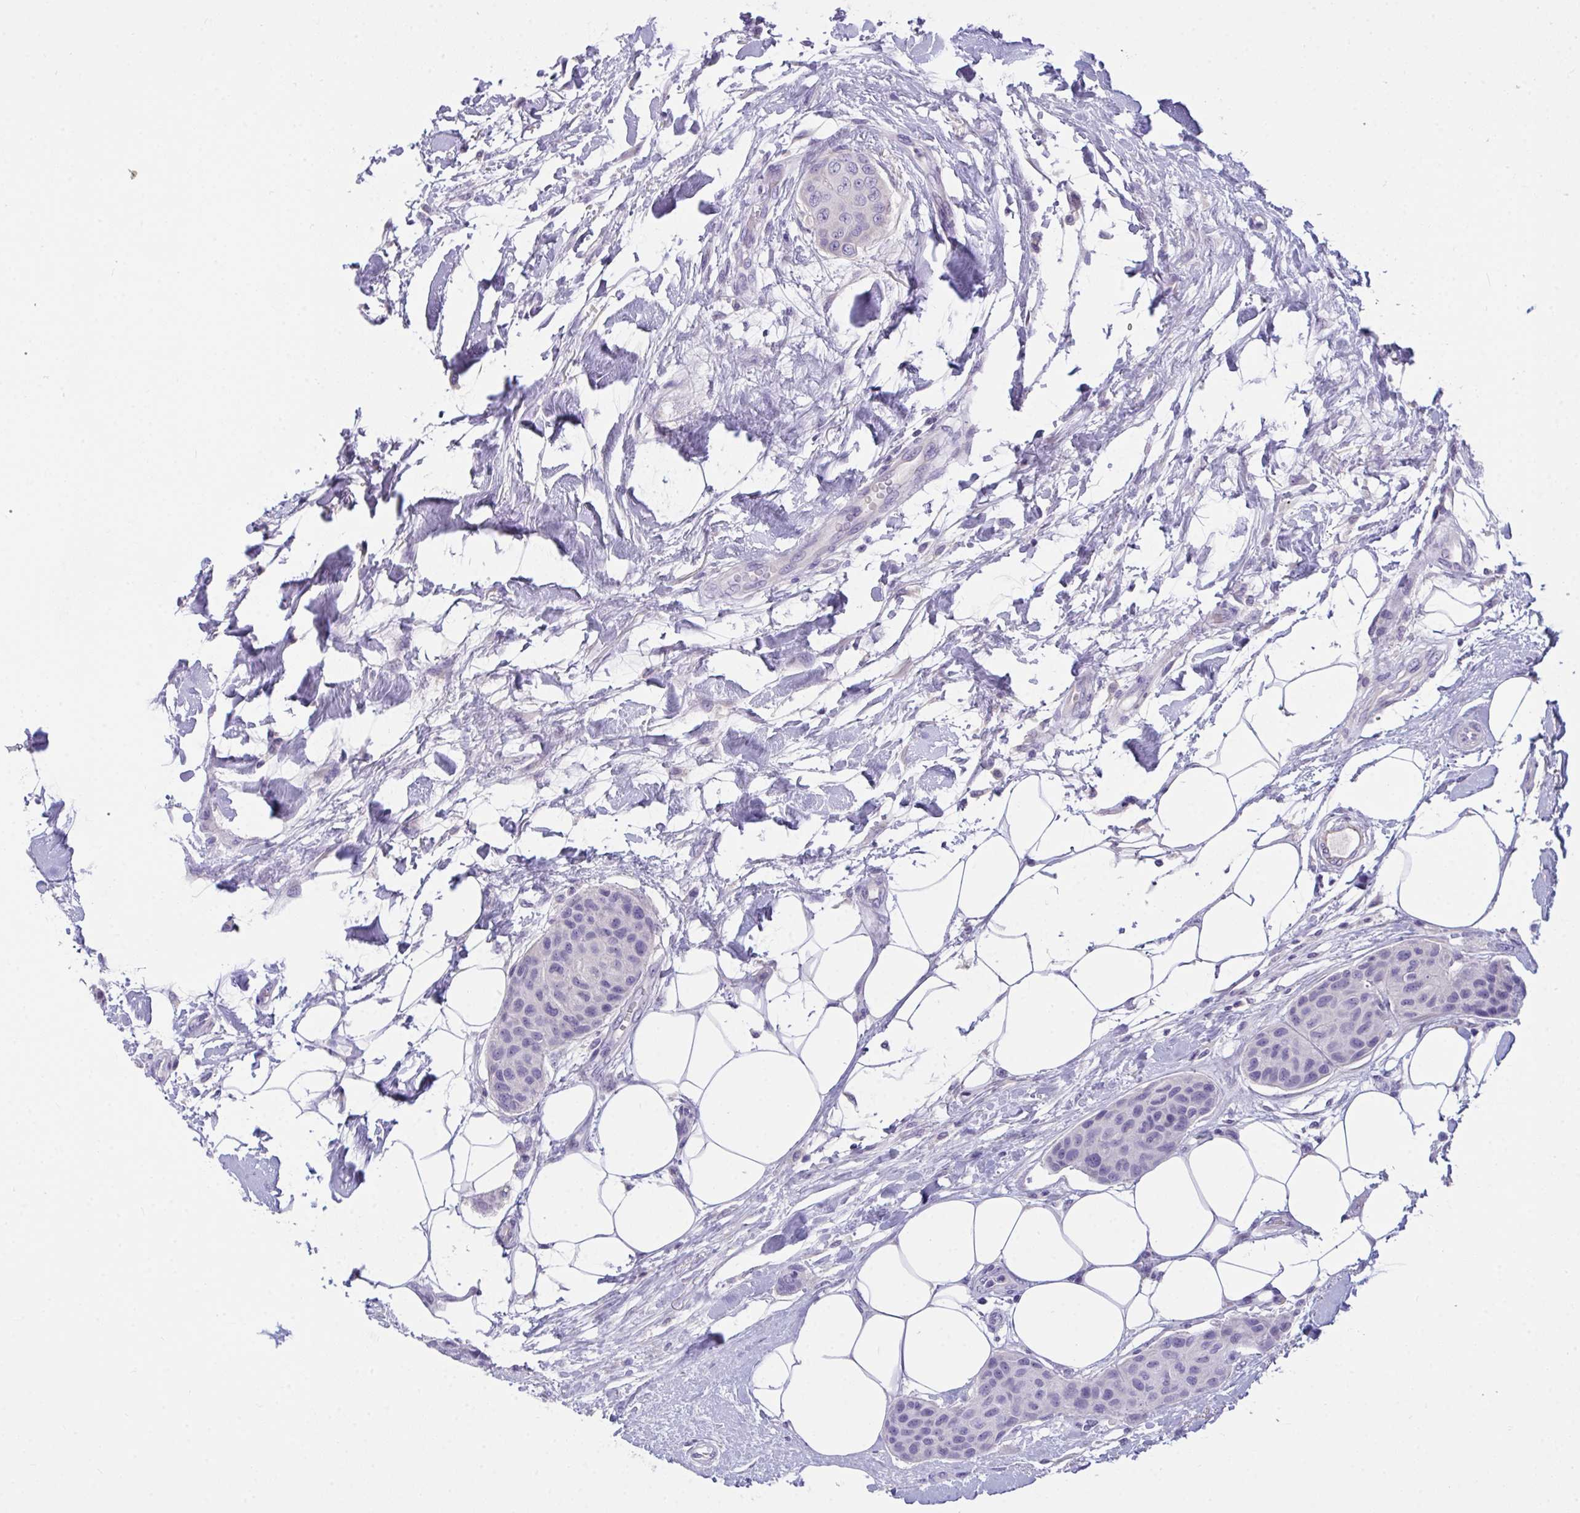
{"staining": {"intensity": "negative", "quantity": "none", "location": "none"}, "tissue": "breast cancer", "cell_type": "Tumor cells", "image_type": "cancer", "snomed": [{"axis": "morphology", "description": "Duct carcinoma"}, {"axis": "topography", "description": "Breast"}, {"axis": "topography", "description": "Lymph node"}], "caption": "Tumor cells show no significant protein staining in intraductal carcinoma (breast).", "gene": "SEMA6B", "patient": {"sex": "female", "age": 80}}